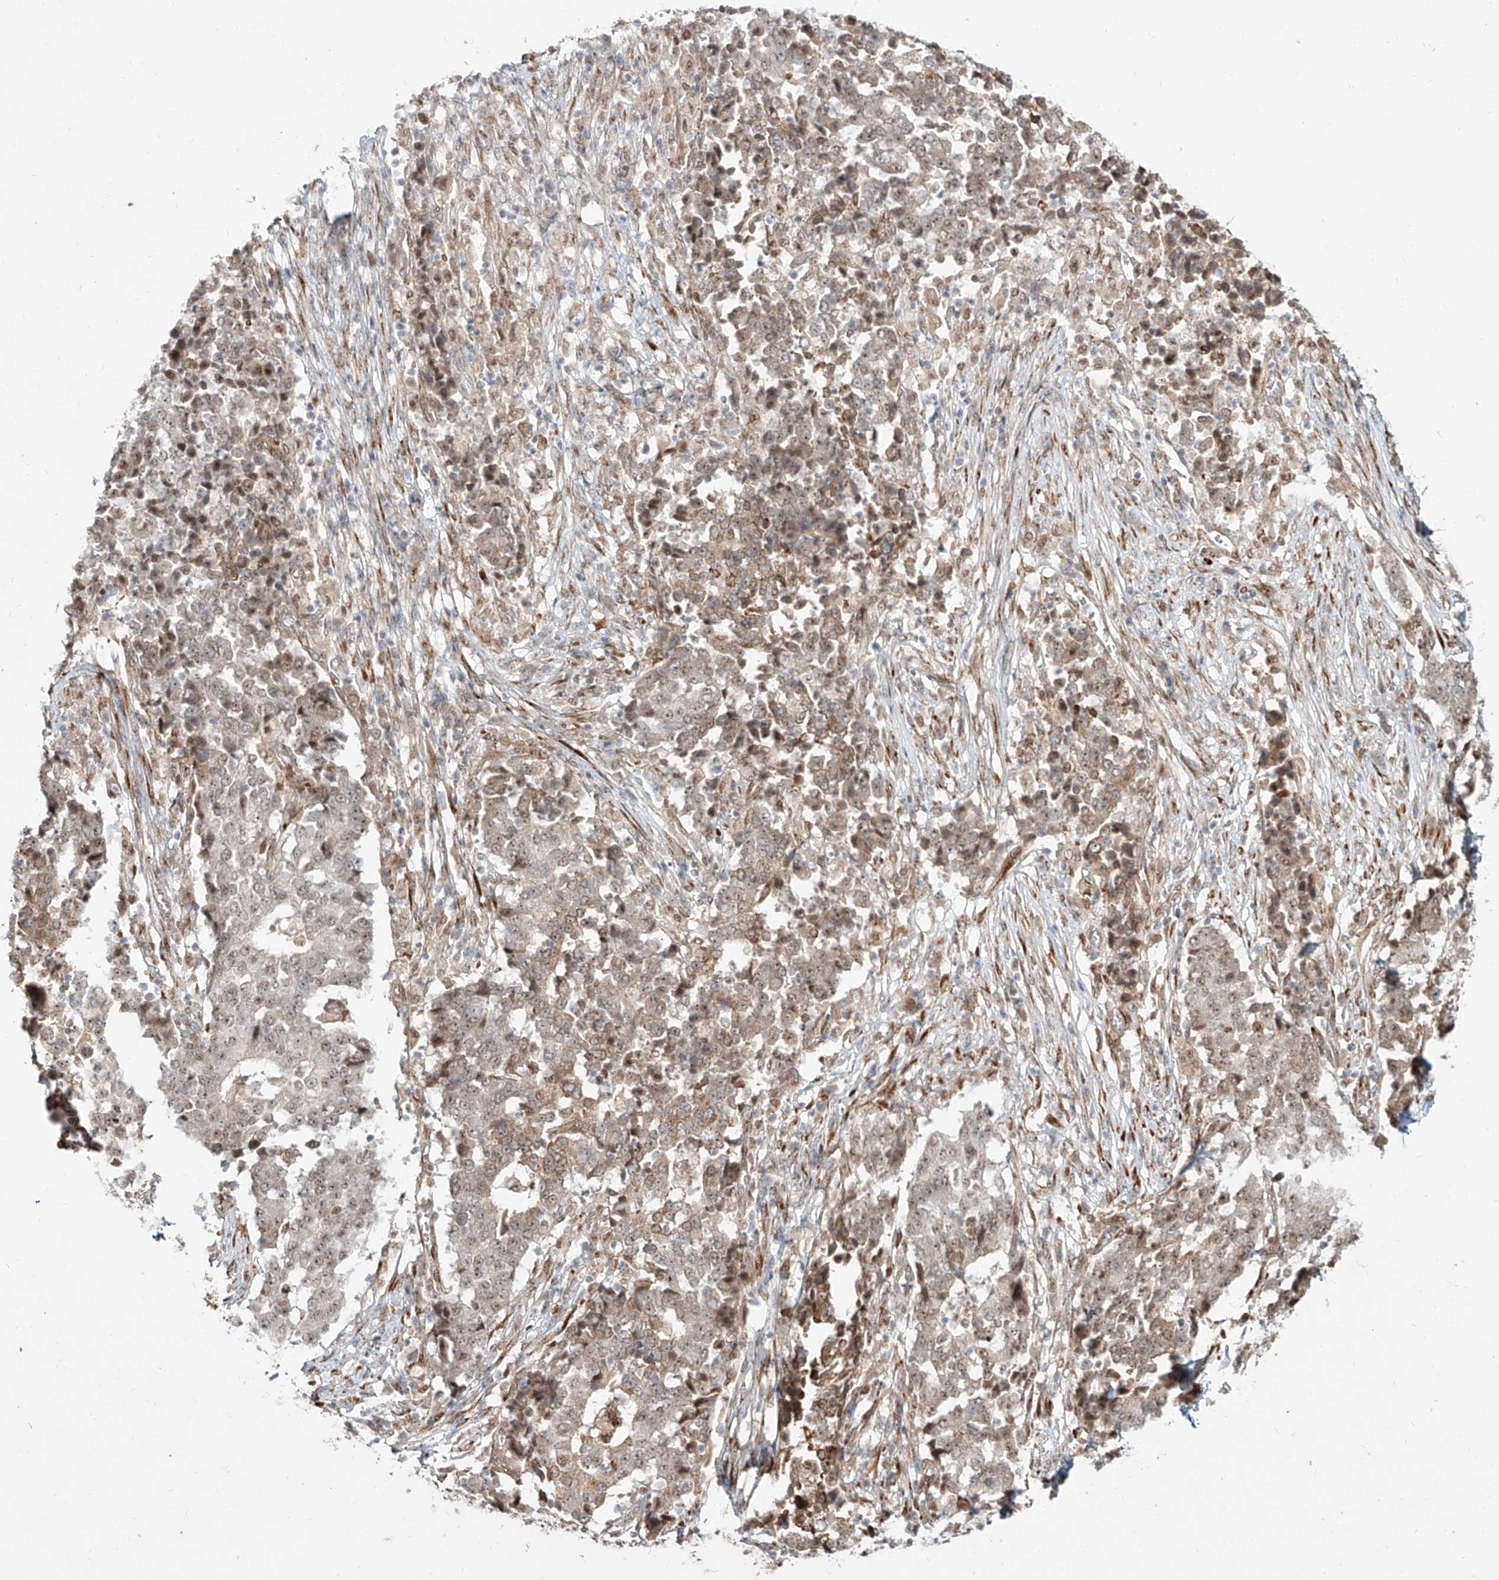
{"staining": {"intensity": "weak", "quantity": "25%-75%", "location": "cytoplasmic/membranous,nuclear"}, "tissue": "stomach cancer", "cell_type": "Tumor cells", "image_type": "cancer", "snomed": [{"axis": "morphology", "description": "Adenocarcinoma, NOS"}, {"axis": "topography", "description": "Stomach"}], "caption": "Immunohistochemical staining of stomach adenocarcinoma shows low levels of weak cytoplasmic/membranous and nuclear staining in about 25%-75% of tumor cells.", "gene": "ZNF710", "patient": {"sex": "male", "age": 59}}